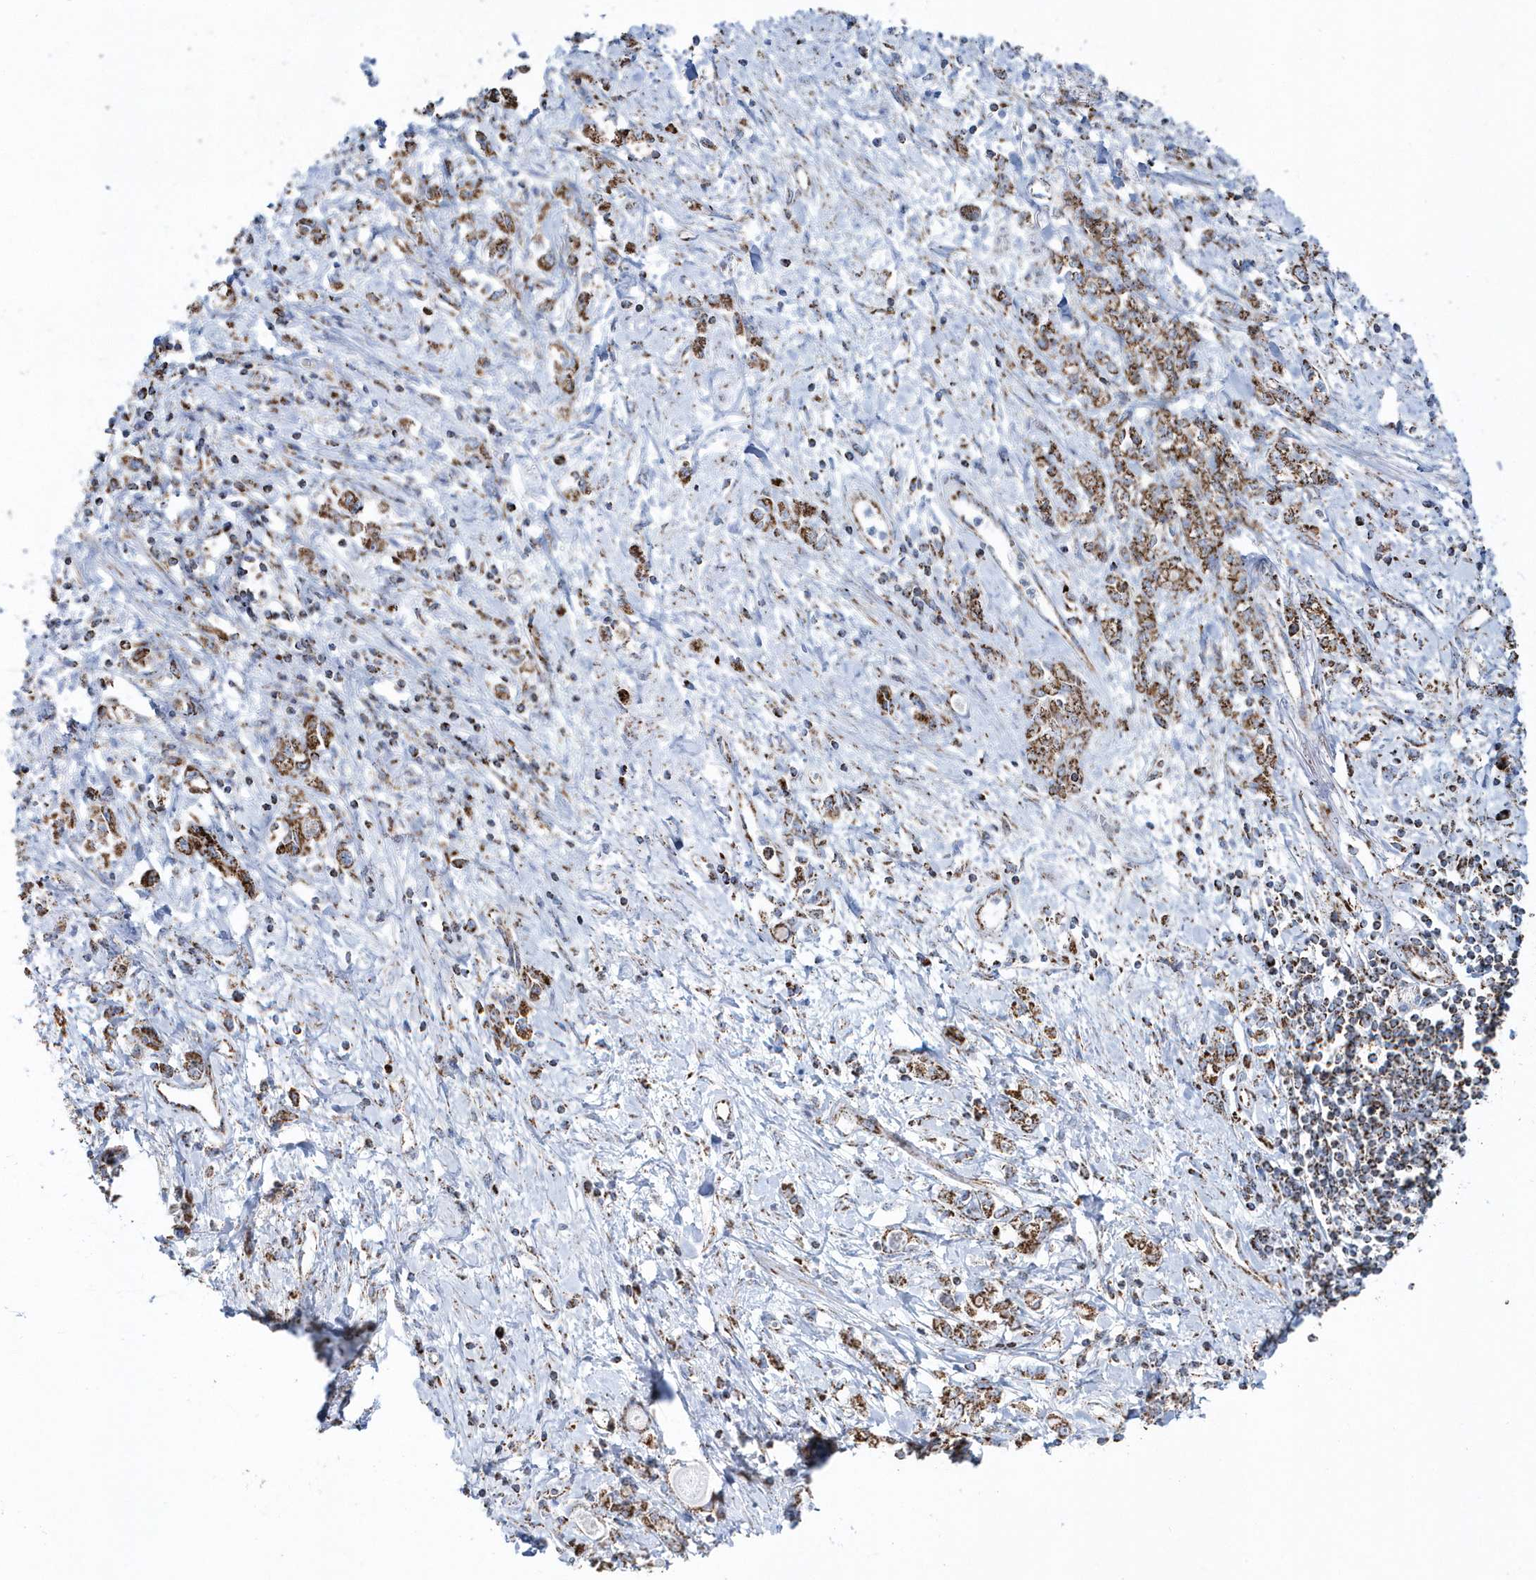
{"staining": {"intensity": "moderate", "quantity": ">75%", "location": "cytoplasmic/membranous"}, "tissue": "stomach cancer", "cell_type": "Tumor cells", "image_type": "cancer", "snomed": [{"axis": "morphology", "description": "Adenocarcinoma, NOS"}, {"axis": "topography", "description": "Stomach"}], "caption": "Moderate cytoplasmic/membranous staining is appreciated in about >75% of tumor cells in stomach cancer.", "gene": "TMCO6", "patient": {"sex": "female", "age": 76}}